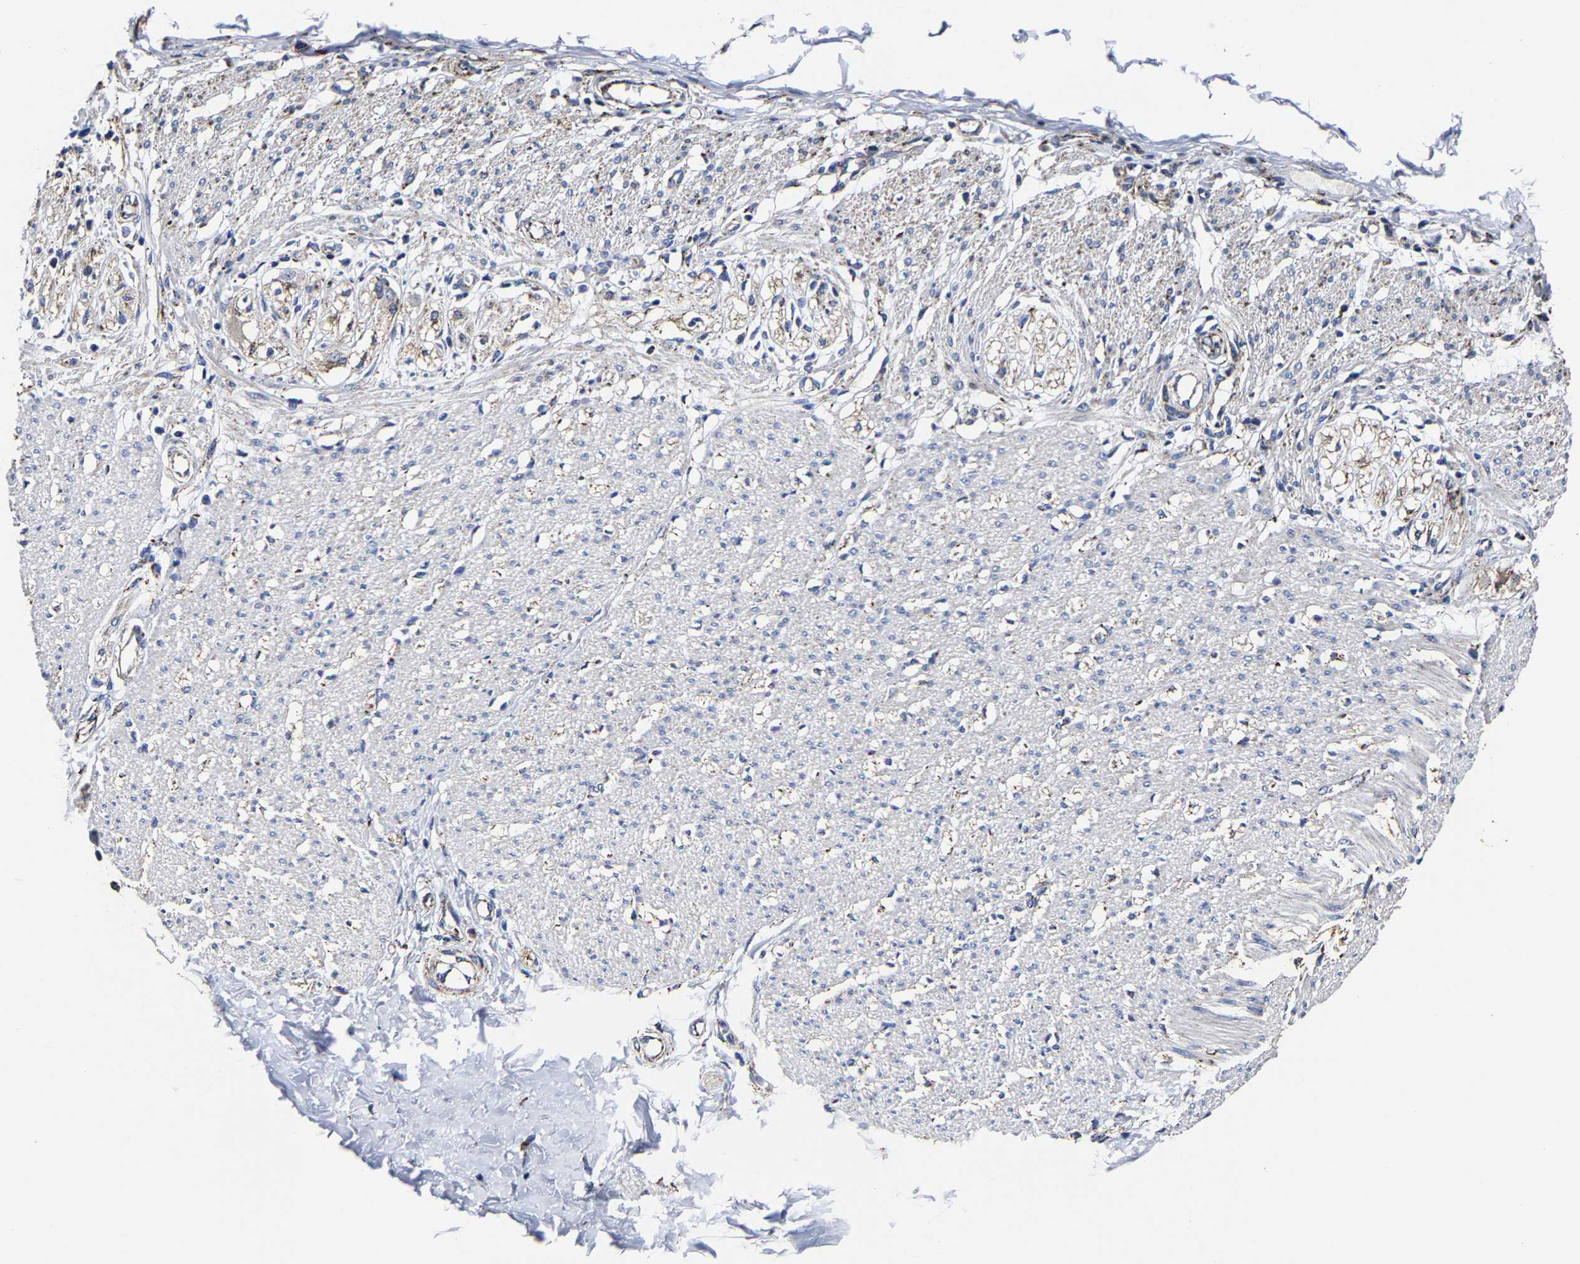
{"staining": {"intensity": "weak", "quantity": "25%-75%", "location": "cytoplasmic/membranous"}, "tissue": "smooth muscle", "cell_type": "Smooth muscle cells", "image_type": "normal", "snomed": [{"axis": "morphology", "description": "Normal tissue, NOS"}, {"axis": "morphology", "description": "Adenocarcinoma, NOS"}, {"axis": "topography", "description": "Colon"}, {"axis": "topography", "description": "Peripheral nerve tissue"}], "caption": "Protein staining of normal smooth muscle shows weak cytoplasmic/membranous expression in about 25%-75% of smooth muscle cells.", "gene": "AASS", "patient": {"sex": "male", "age": 14}}